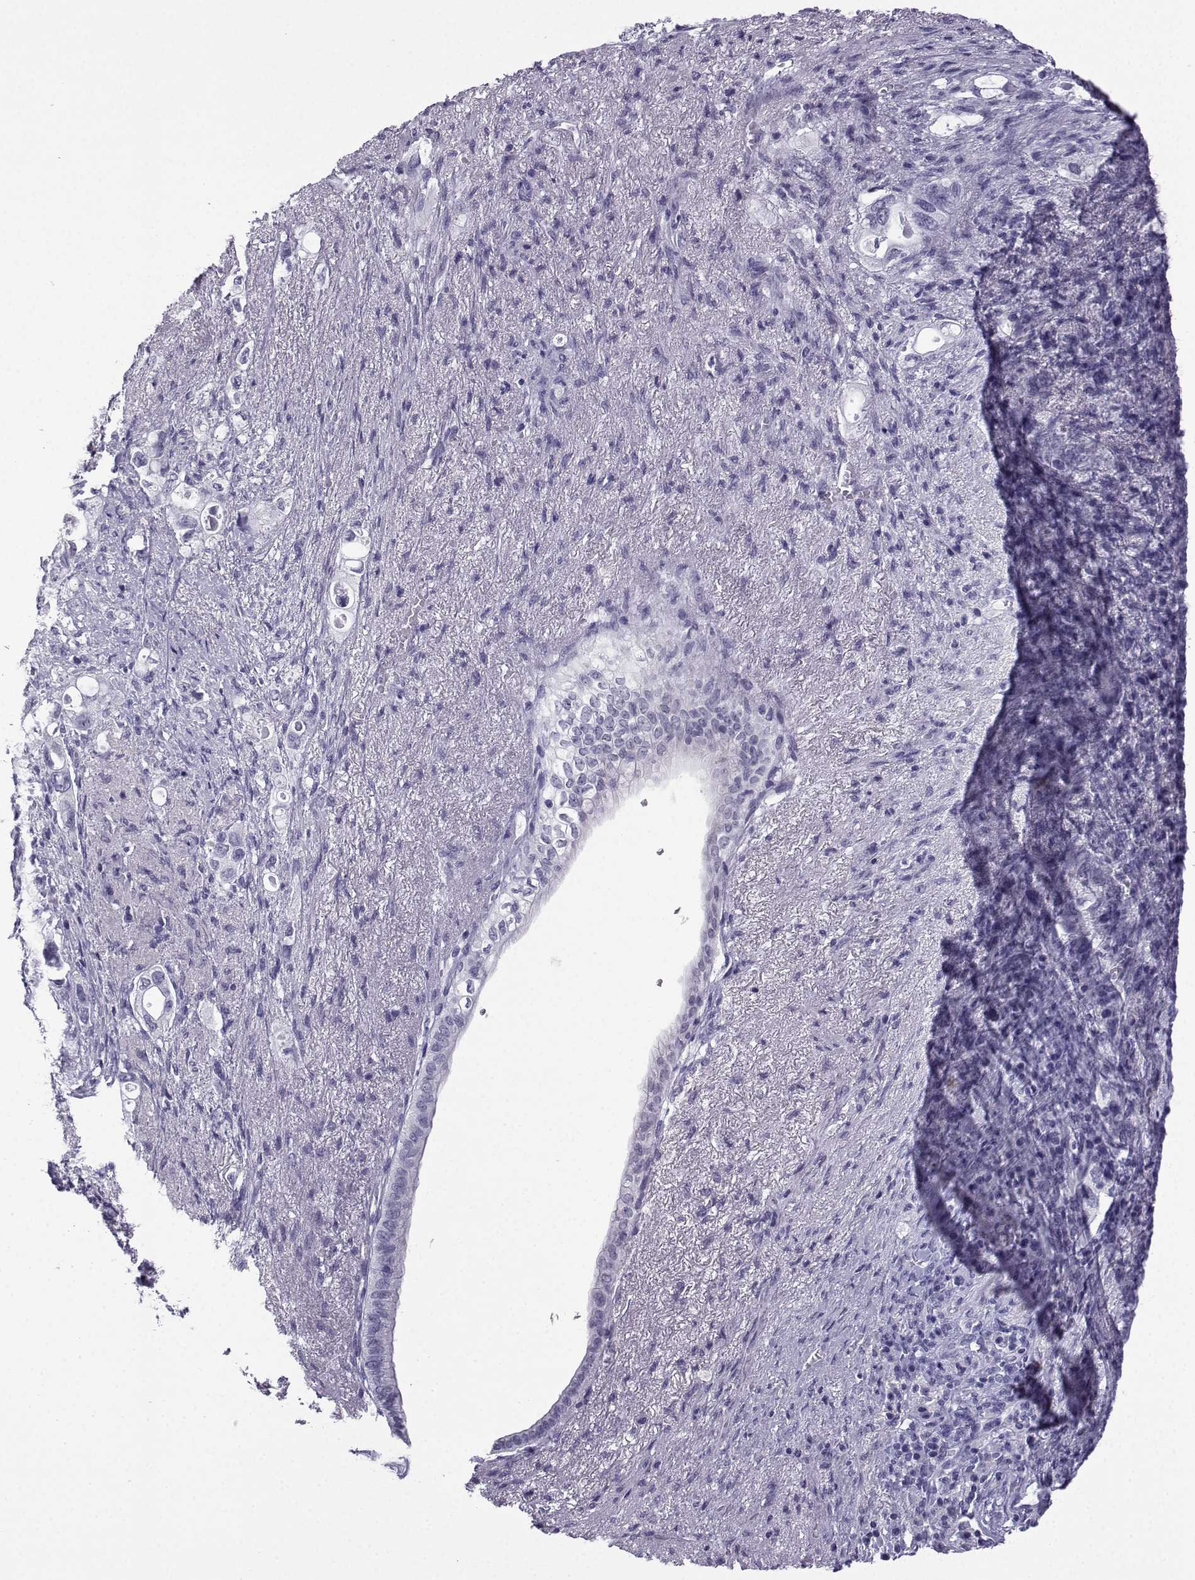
{"staining": {"intensity": "negative", "quantity": "none", "location": "none"}, "tissue": "pancreatic cancer", "cell_type": "Tumor cells", "image_type": "cancer", "snomed": [{"axis": "morphology", "description": "Adenocarcinoma, NOS"}, {"axis": "topography", "description": "Pancreas"}], "caption": "A micrograph of pancreatic cancer (adenocarcinoma) stained for a protein shows no brown staining in tumor cells. (Brightfield microscopy of DAB (3,3'-diaminobenzidine) immunohistochemistry (IHC) at high magnification).", "gene": "MRGBP", "patient": {"sex": "female", "age": 72}}